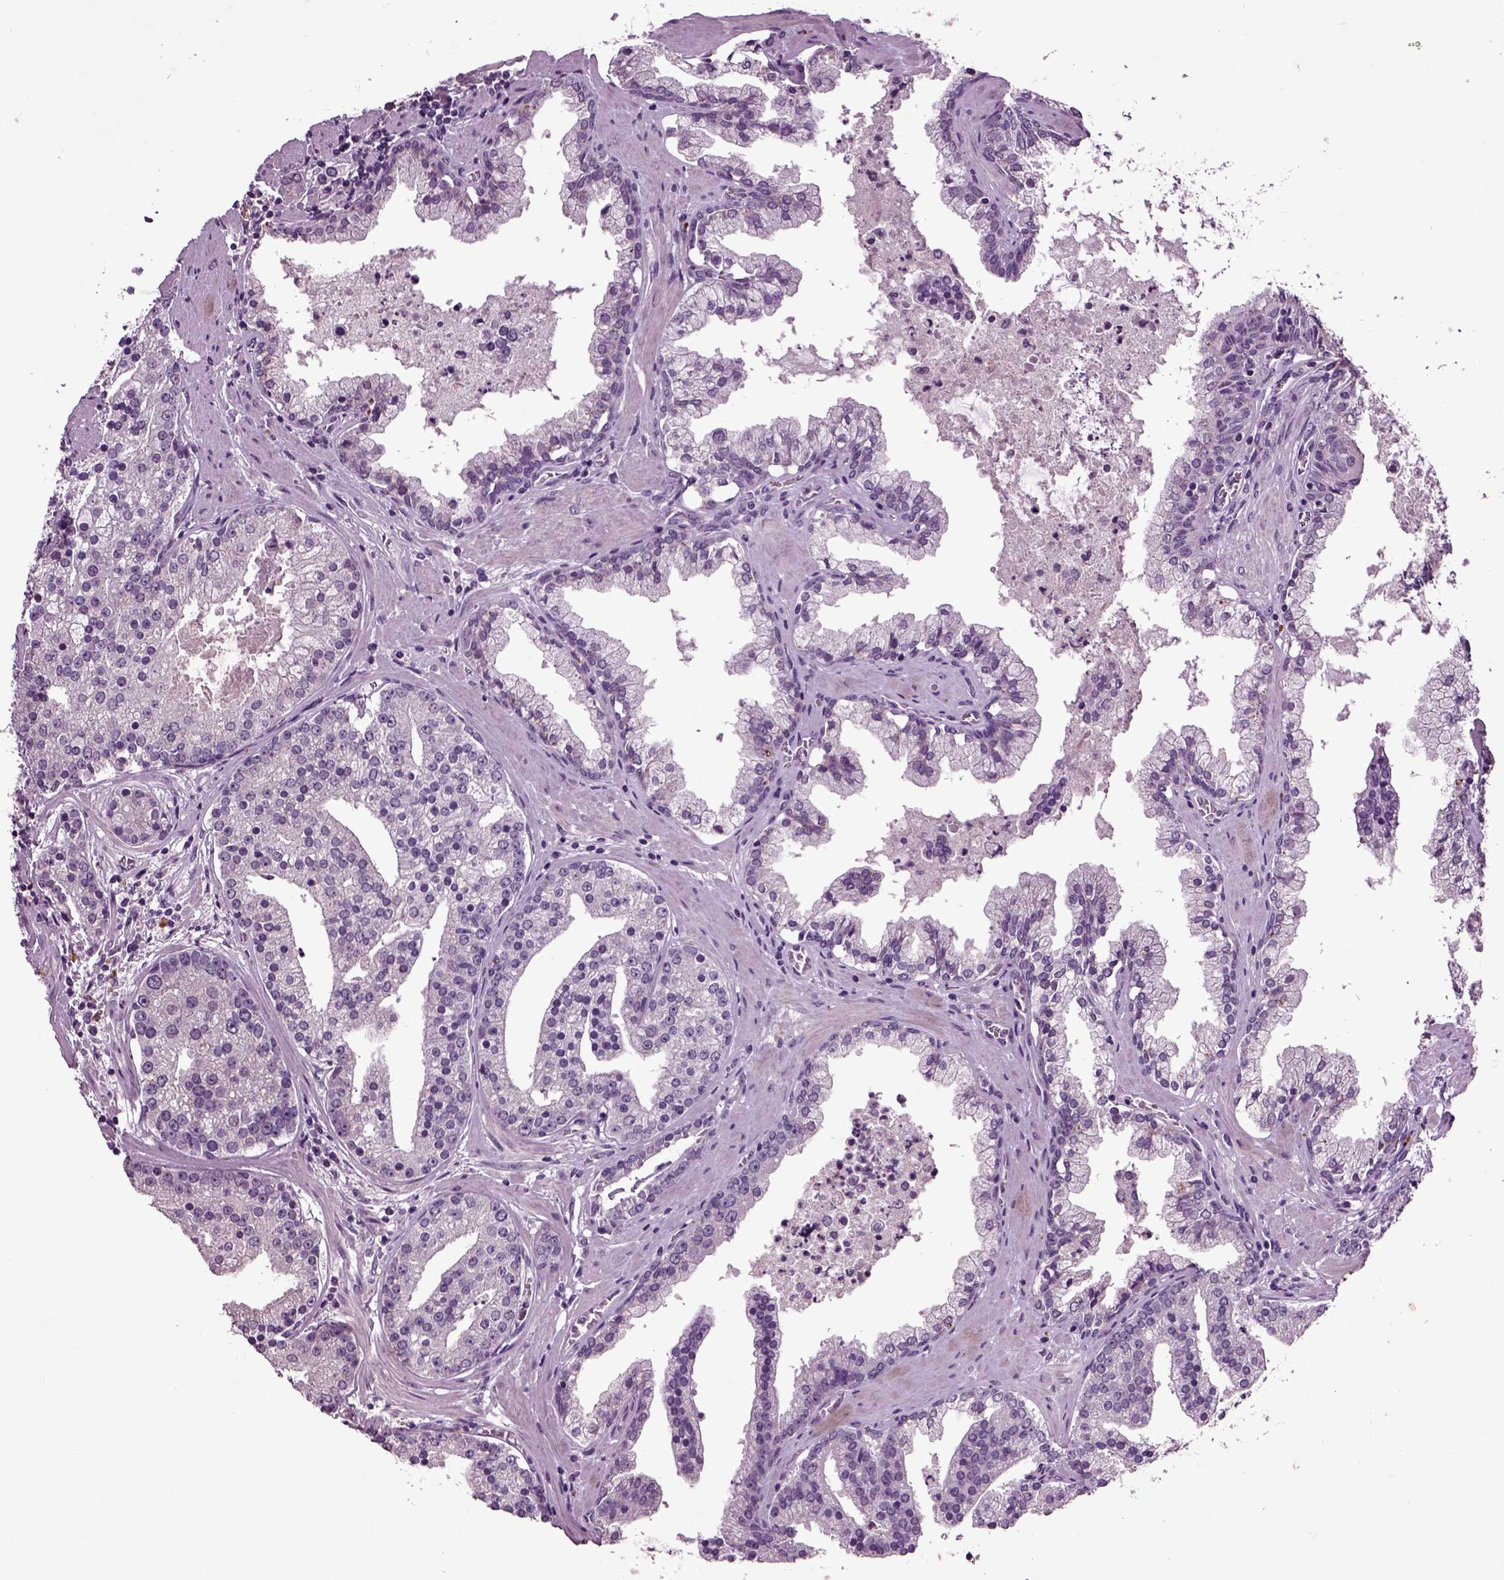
{"staining": {"intensity": "negative", "quantity": "none", "location": "none"}, "tissue": "prostate cancer", "cell_type": "Tumor cells", "image_type": "cancer", "snomed": [{"axis": "morphology", "description": "Adenocarcinoma, NOS"}, {"axis": "topography", "description": "Prostate and seminal vesicle, NOS"}, {"axis": "topography", "description": "Prostate"}], "caption": "Immunohistochemical staining of prostate adenocarcinoma demonstrates no significant positivity in tumor cells.", "gene": "CRHR1", "patient": {"sex": "male", "age": 44}}